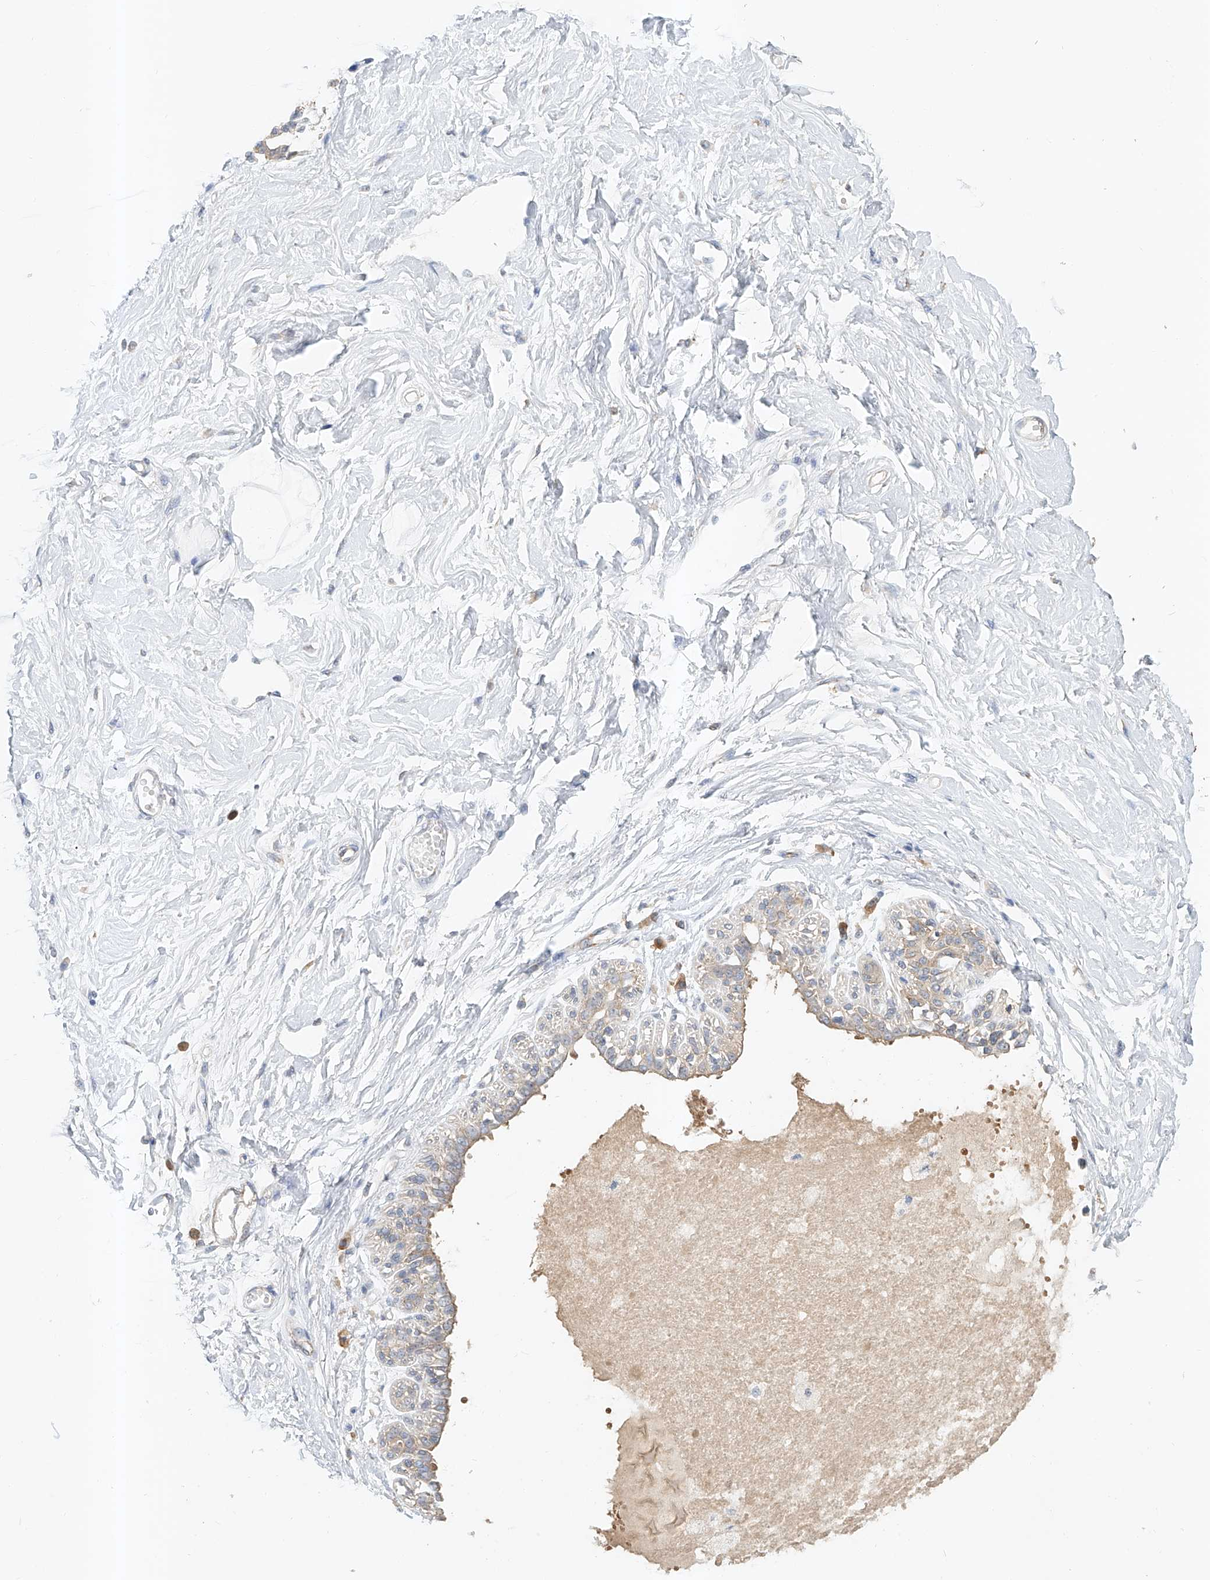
{"staining": {"intensity": "negative", "quantity": "none", "location": "none"}, "tissue": "breast", "cell_type": "Adipocytes", "image_type": "normal", "snomed": [{"axis": "morphology", "description": "Normal tissue, NOS"}, {"axis": "topography", "description": "Breast"}], "caption": "Breast stained for a protein using immunohistochemistry (IHC) reveals no positivity adipocytes.", "gene": "CARMIL1", "patient": {"sex": "female", "age": 45}}